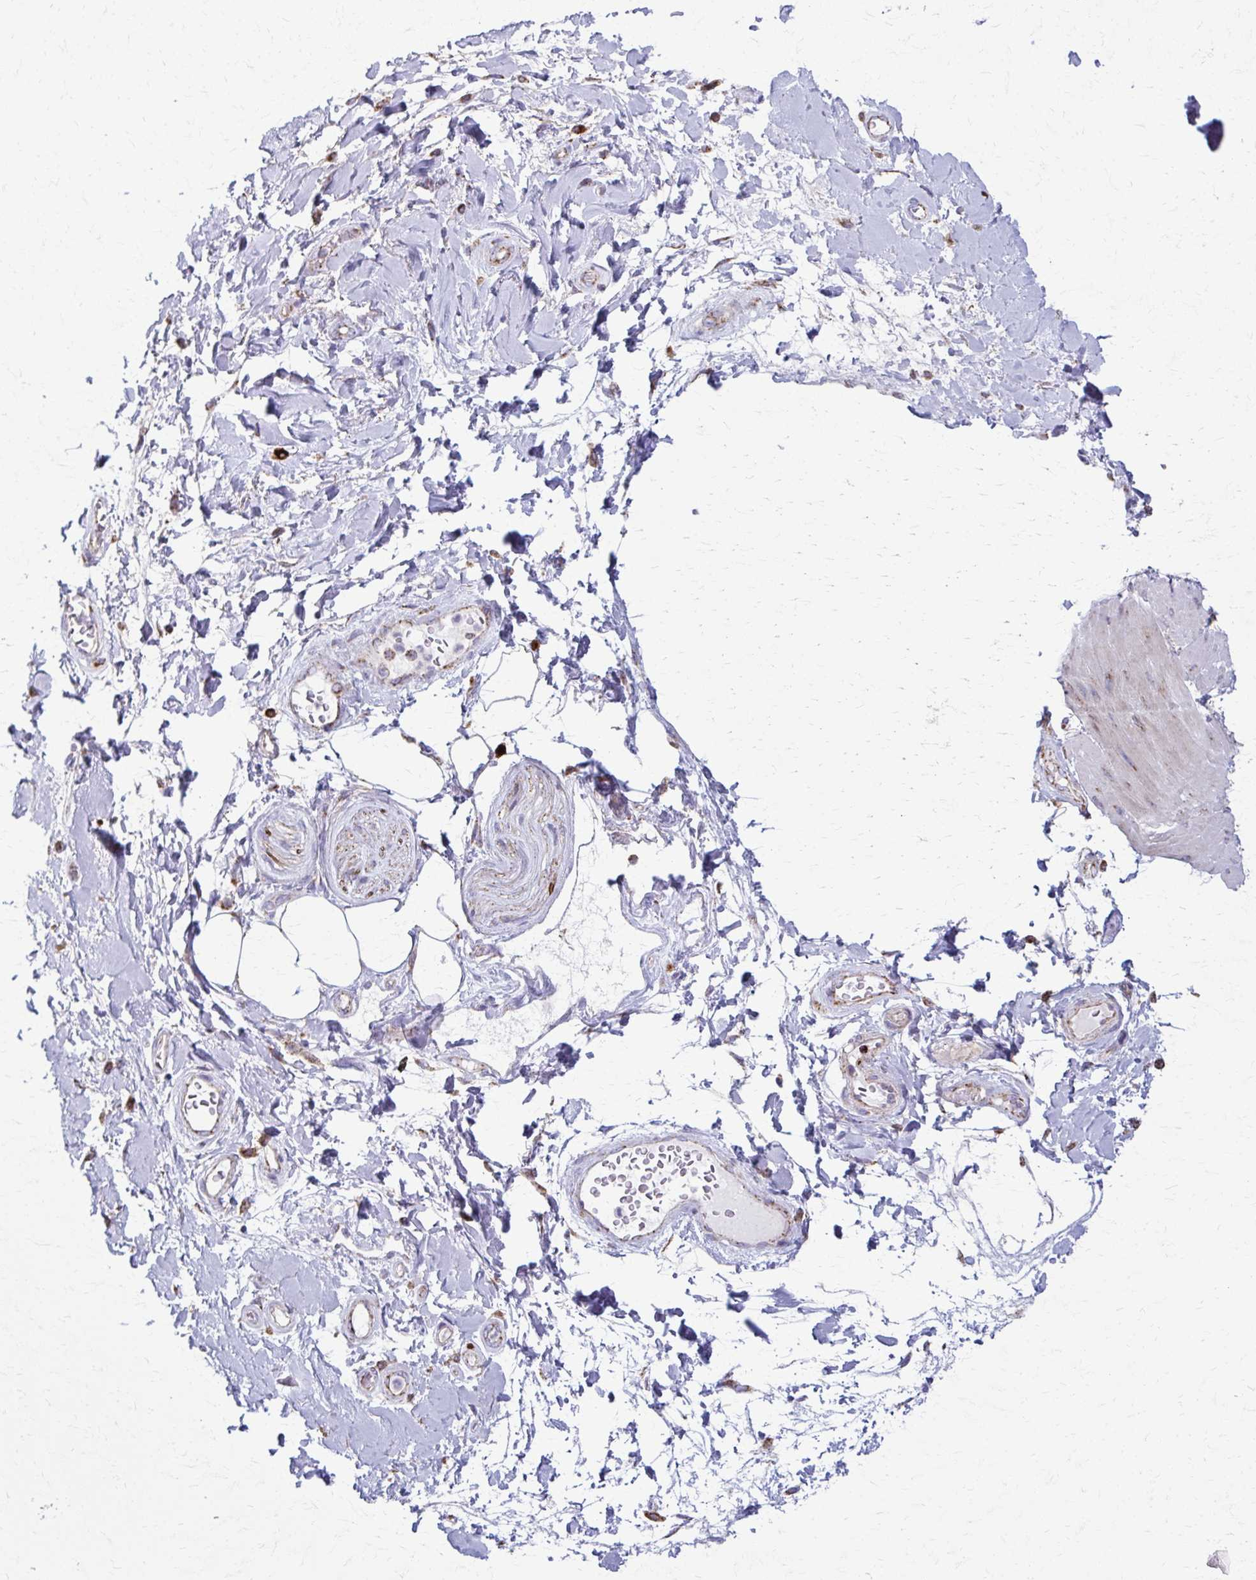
{"staining": {"intensity": "negative", "quantity": "none", "location": "none"}, "tissue": "adipose tissue", "cell_type": "Adipocytes", "image_type": "normal", "snomed": [{"axis": "morphology", "description": "Normal tissue, NOS"}, {"axis": "topography", "description": "Urinary bladder"}, {"axis": "topography", "description": "Peripheral nerve tissue"}], "caption": "Benign adipose tissue was stained to show a protein in brown. There is no significant positivity in adipocytes. (DAB (3,3'-diaminobenzidine) immunohistochemistry, high magnification).", "gene": "TVP23A", "patient": {"sex": "female", "age": 60}}